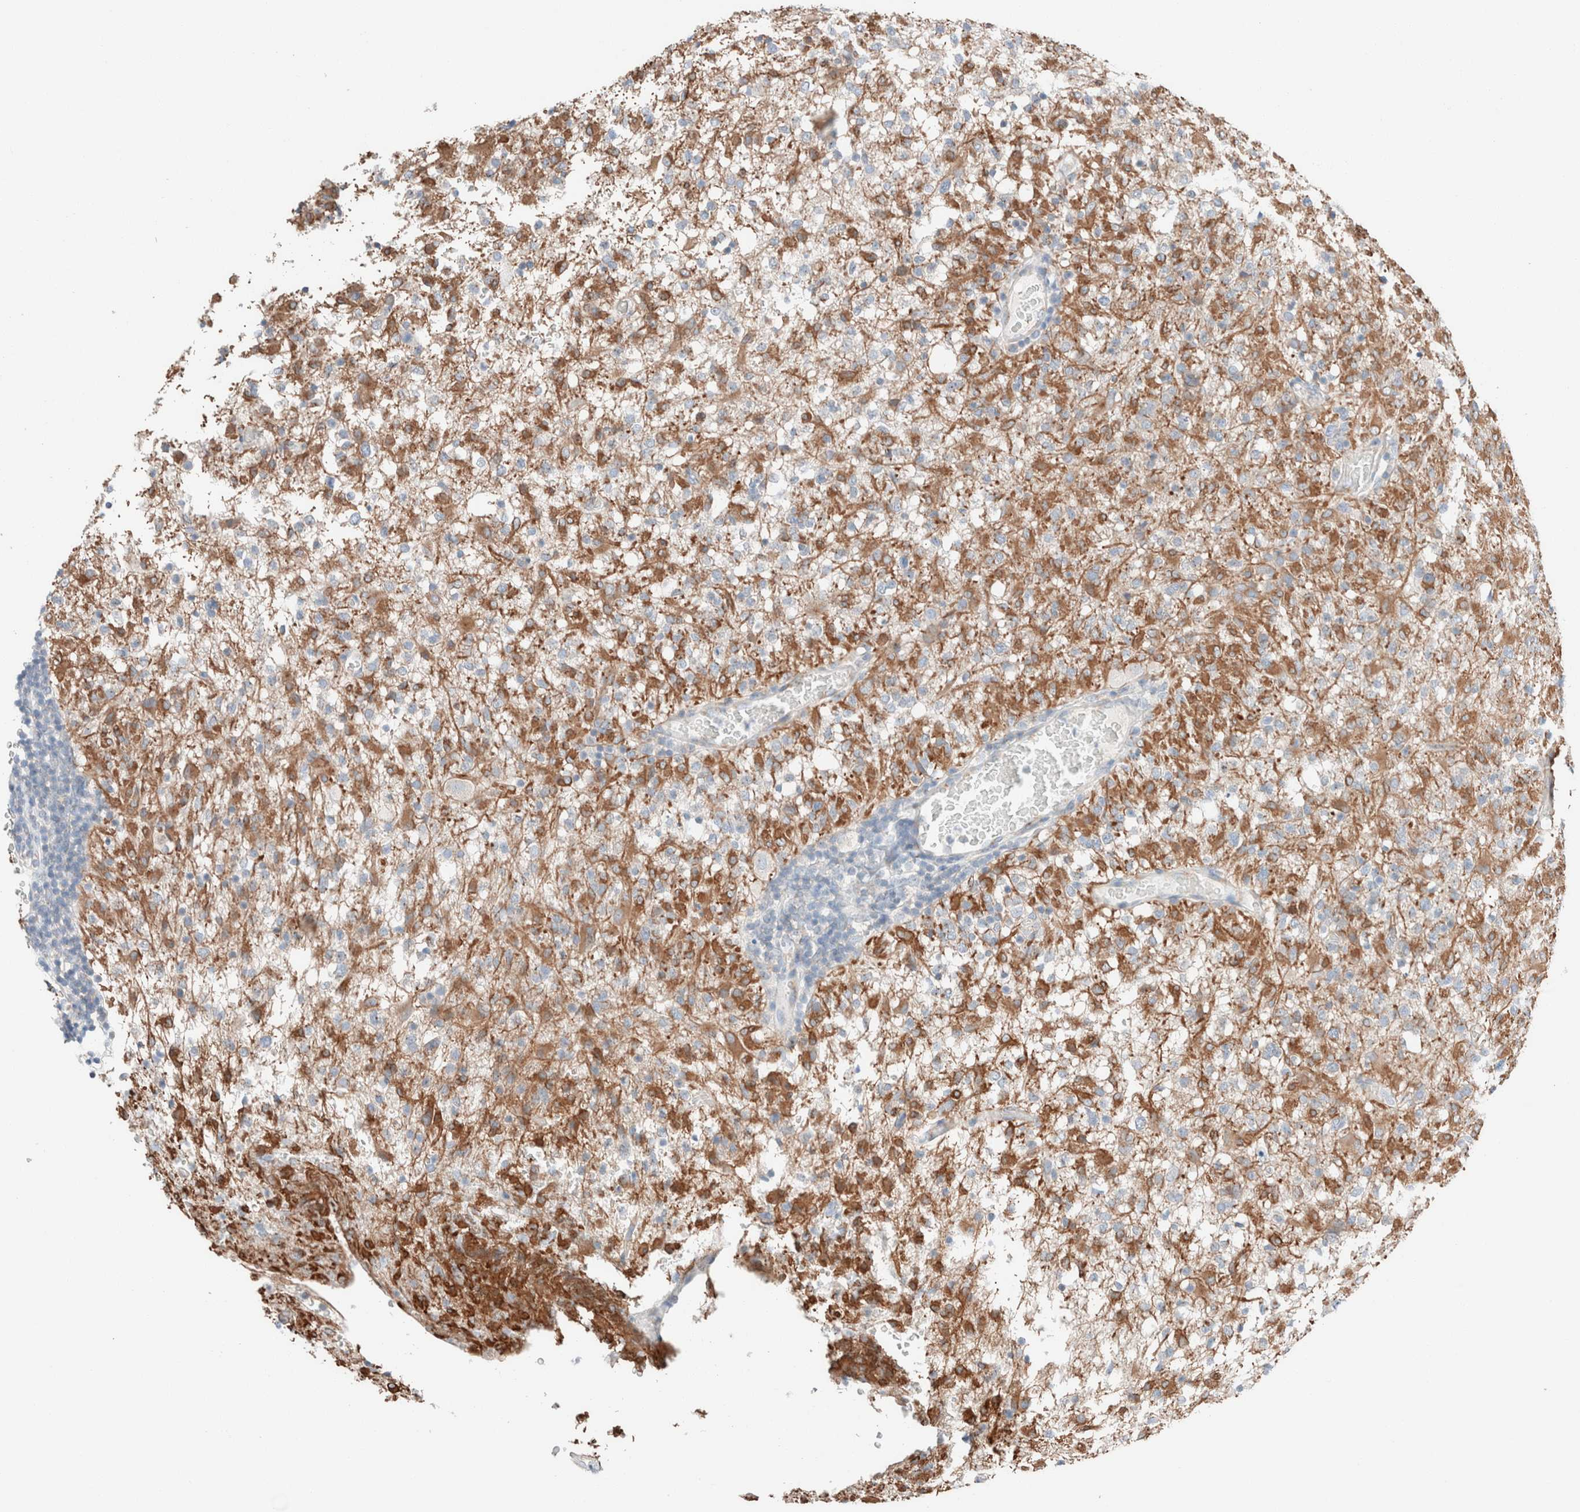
{"staining": {"intensity": "moderate", "quantity": "25%-75%", "location": "cytoplasmic/membranous"}, "tissue": "glioma", "cell_type": "Tumor cells", "image_type": "cancer", "snomed": [{"axis": "morphology", "description": "Glioma, malignant, High grade"}, {"axis": "topography", "description": "Brain"}], "caption": "Protein expression analysis of malignant high-grade glioma shows moderate cytoplasmic/membranous positivity in about 25%-75% of tumor cells.", "gene": "CASC3", "patient": {"sex": "female", "age": 57}}